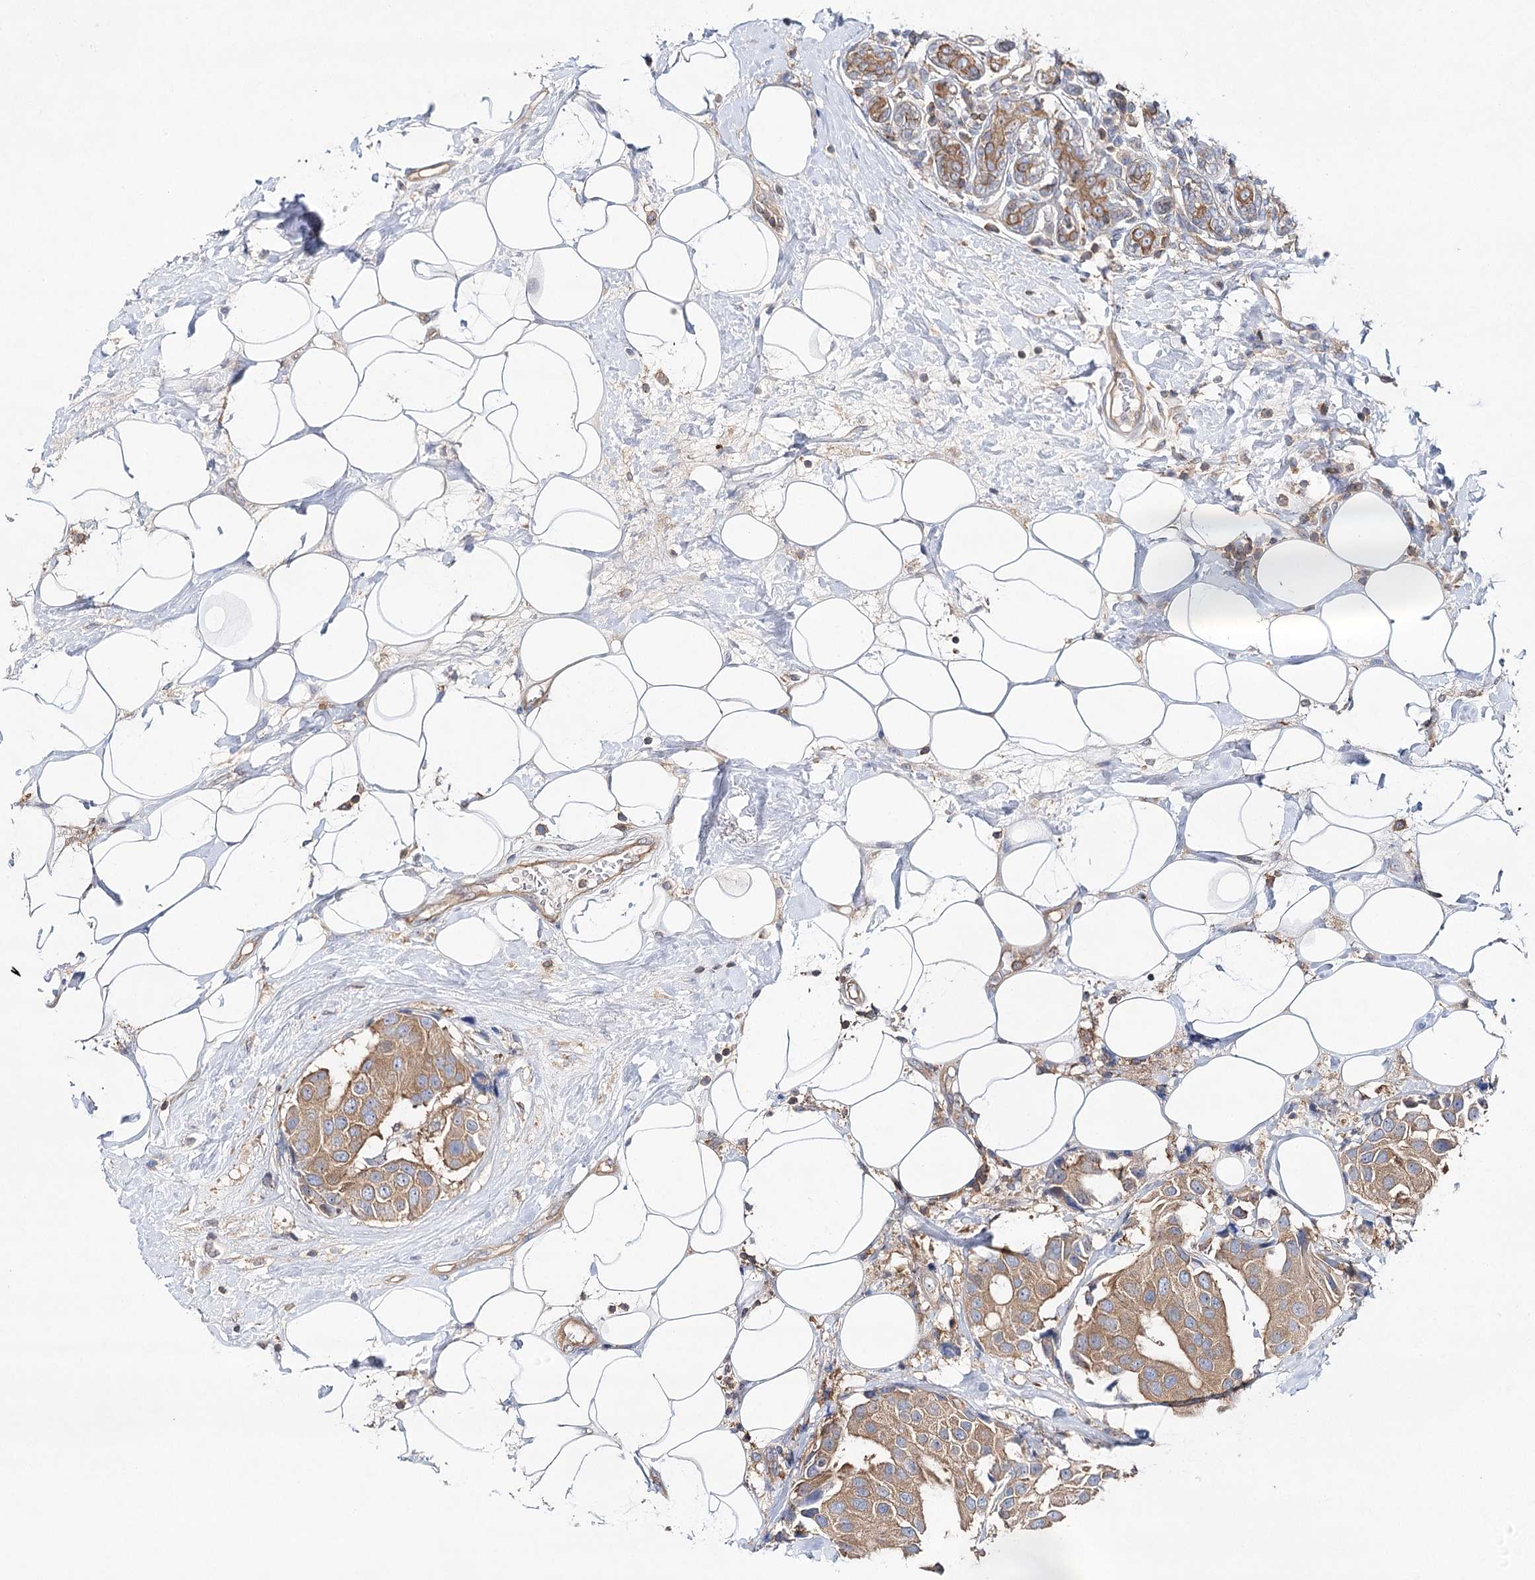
{"staining": {"intensity": "moderate", "quantity": ">75%", "location": "cytoplasmic/membranous"}, "tissue": "breast cancer", "cell_type": "Tumor cells", "image_type": "cancer", "snomed": [{"axis": "morphology", "description": "Normal tissue, NOS"}, {"axis": "morphology", "description": "Duct carcinoma"}, {"axis": "topography", "description": "Breast"}], "caption": "Immunohistochemistry (IHC) photomicrograph of neoplastic tissue: human breast cancer stained using immunohistochemistry reveals medium levels of moderate protein expression localized specifically in the cytoplasmic/membranous of tumor cells, appearing as a cytoplasmic/membranous brown color.", "gene": "ABRAXAS2", "patient": {"sex": "female", "age": 39}}